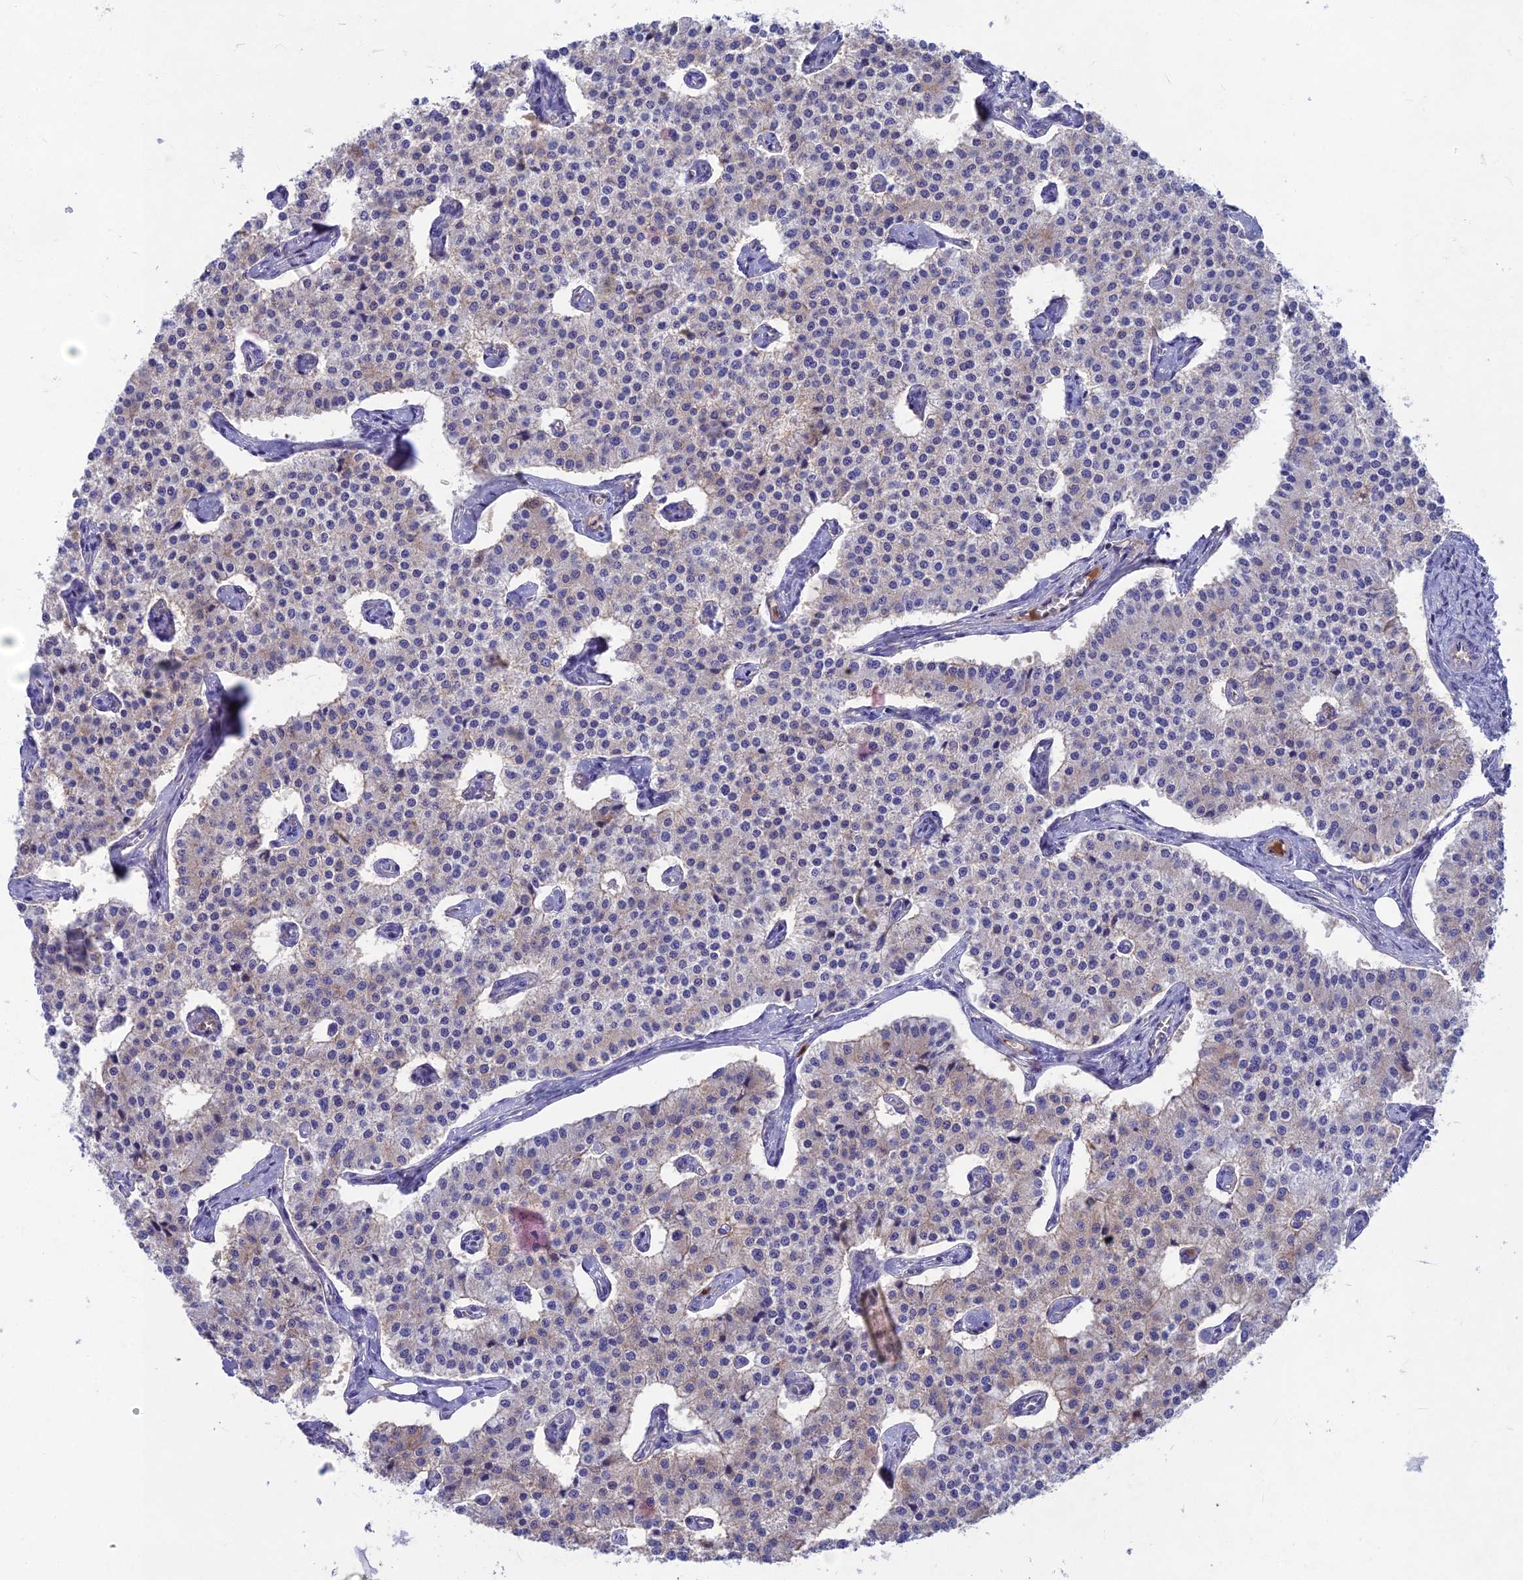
{"staining": {"intensity": "negative", "quantity": "none", "location": "none"}, "tissue": "carcinoid", "cell_type": "Tumor cells", "image_type": "cancer", "snomed": [{"axis": "morphology", "description": "Carcinoid, malignant, NOS"}, {"axis": "topography", "description": "Colon"}], "caption": "High power microscopy histopathology image of an immunohistochemistry (IHC) image of carcinoid, revealing no significant positivity in tumor cells.", "gene": "SNAP91", "patient": {"sex": "female", "age": 52}}